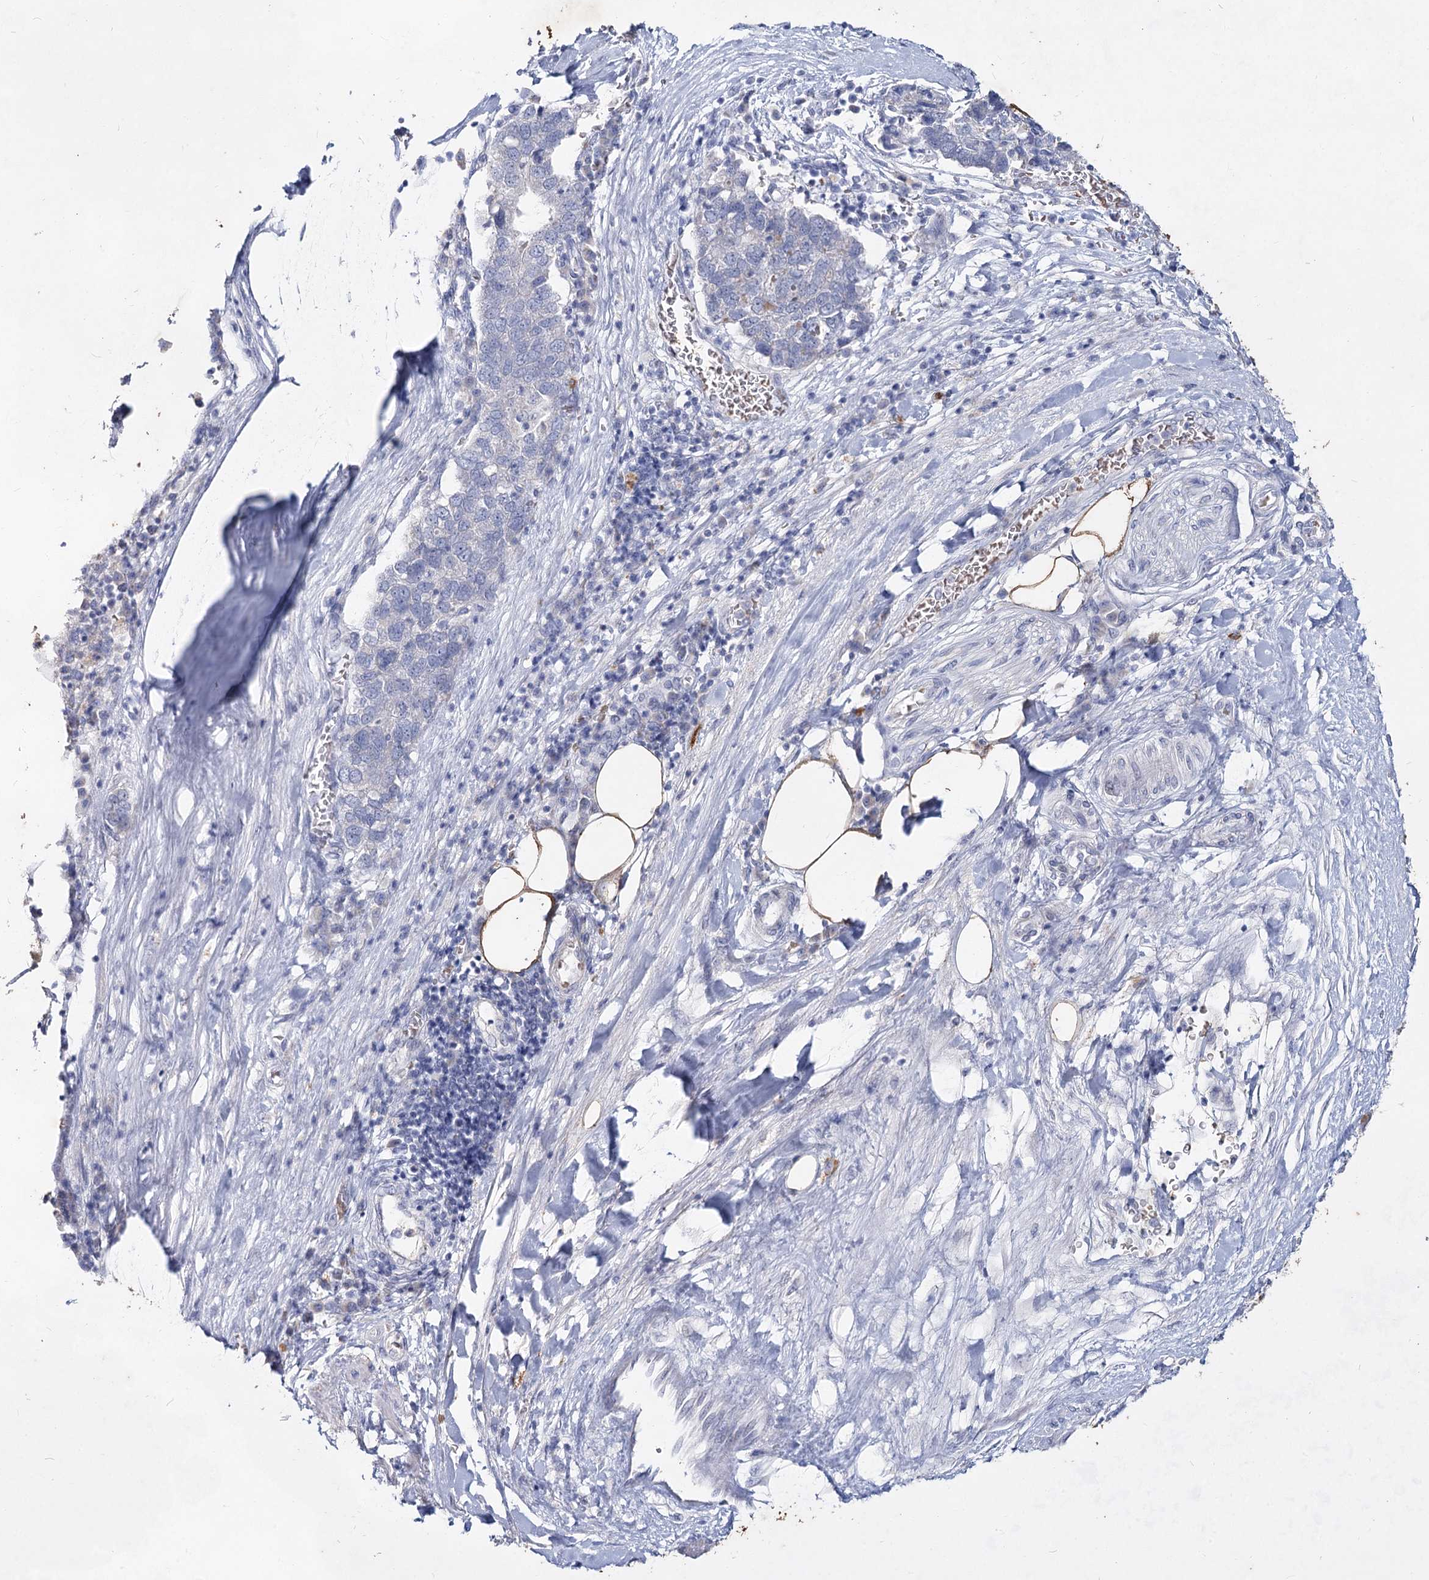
{"staining": {"intensity": "negative", "quantity": "none", "location": "none"}, "tissue": "pancreatic cancer", "cell_type": "Tumor cells", "image_type": "cancer", "snomed": [{"axis": "morphology", "description": "Adenocarcinoma, NOS"}, {"axis": "topography", "description": "Pancreas"}], "caption": "This is a histopathology image of immunohistochemistry (IHC) staining of adenocarcinoma (pancreatic), which shows no staining in tumor cells.", "gene": "CCDC73", "patient": {"sex": "female", "age": 61}}